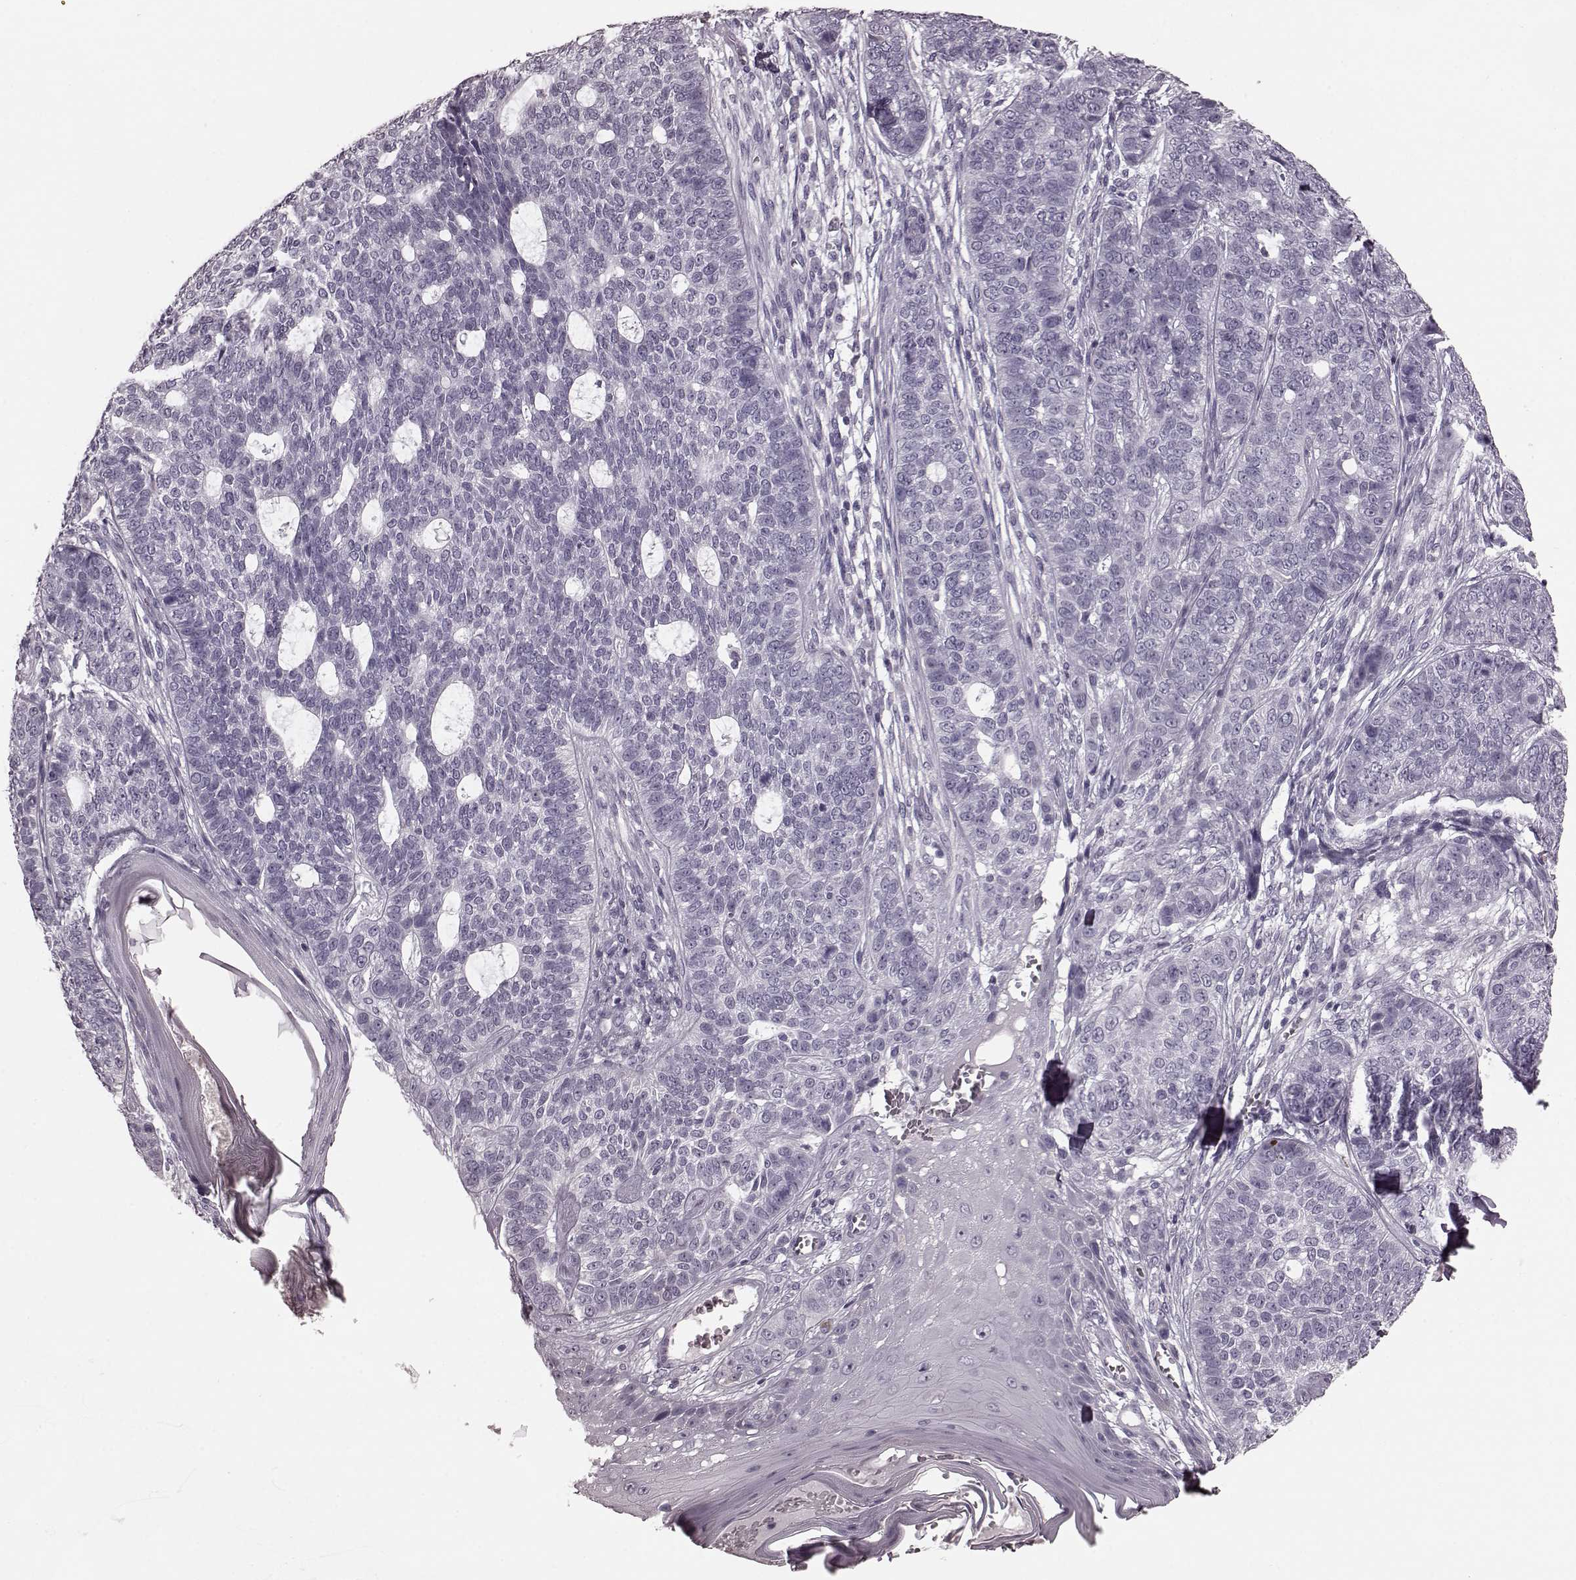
{"staining": {"intensity": "negative", "quantity": "none", "location": "none"}, "tissue": "skin cancer", "cell_type": "Tumor cells", "image_type": "cancer", "snomed": [{"axis": "morphology", "description": "Basal cell carcinoma"}, {"axis": "topography", "description": "Skin"}], "caption": "Tumor cells are negative for brown protein staining in skin basal cell carcinoma.", "gene": "TRPM1", "patient": {"sex": "female", "age": 69}}